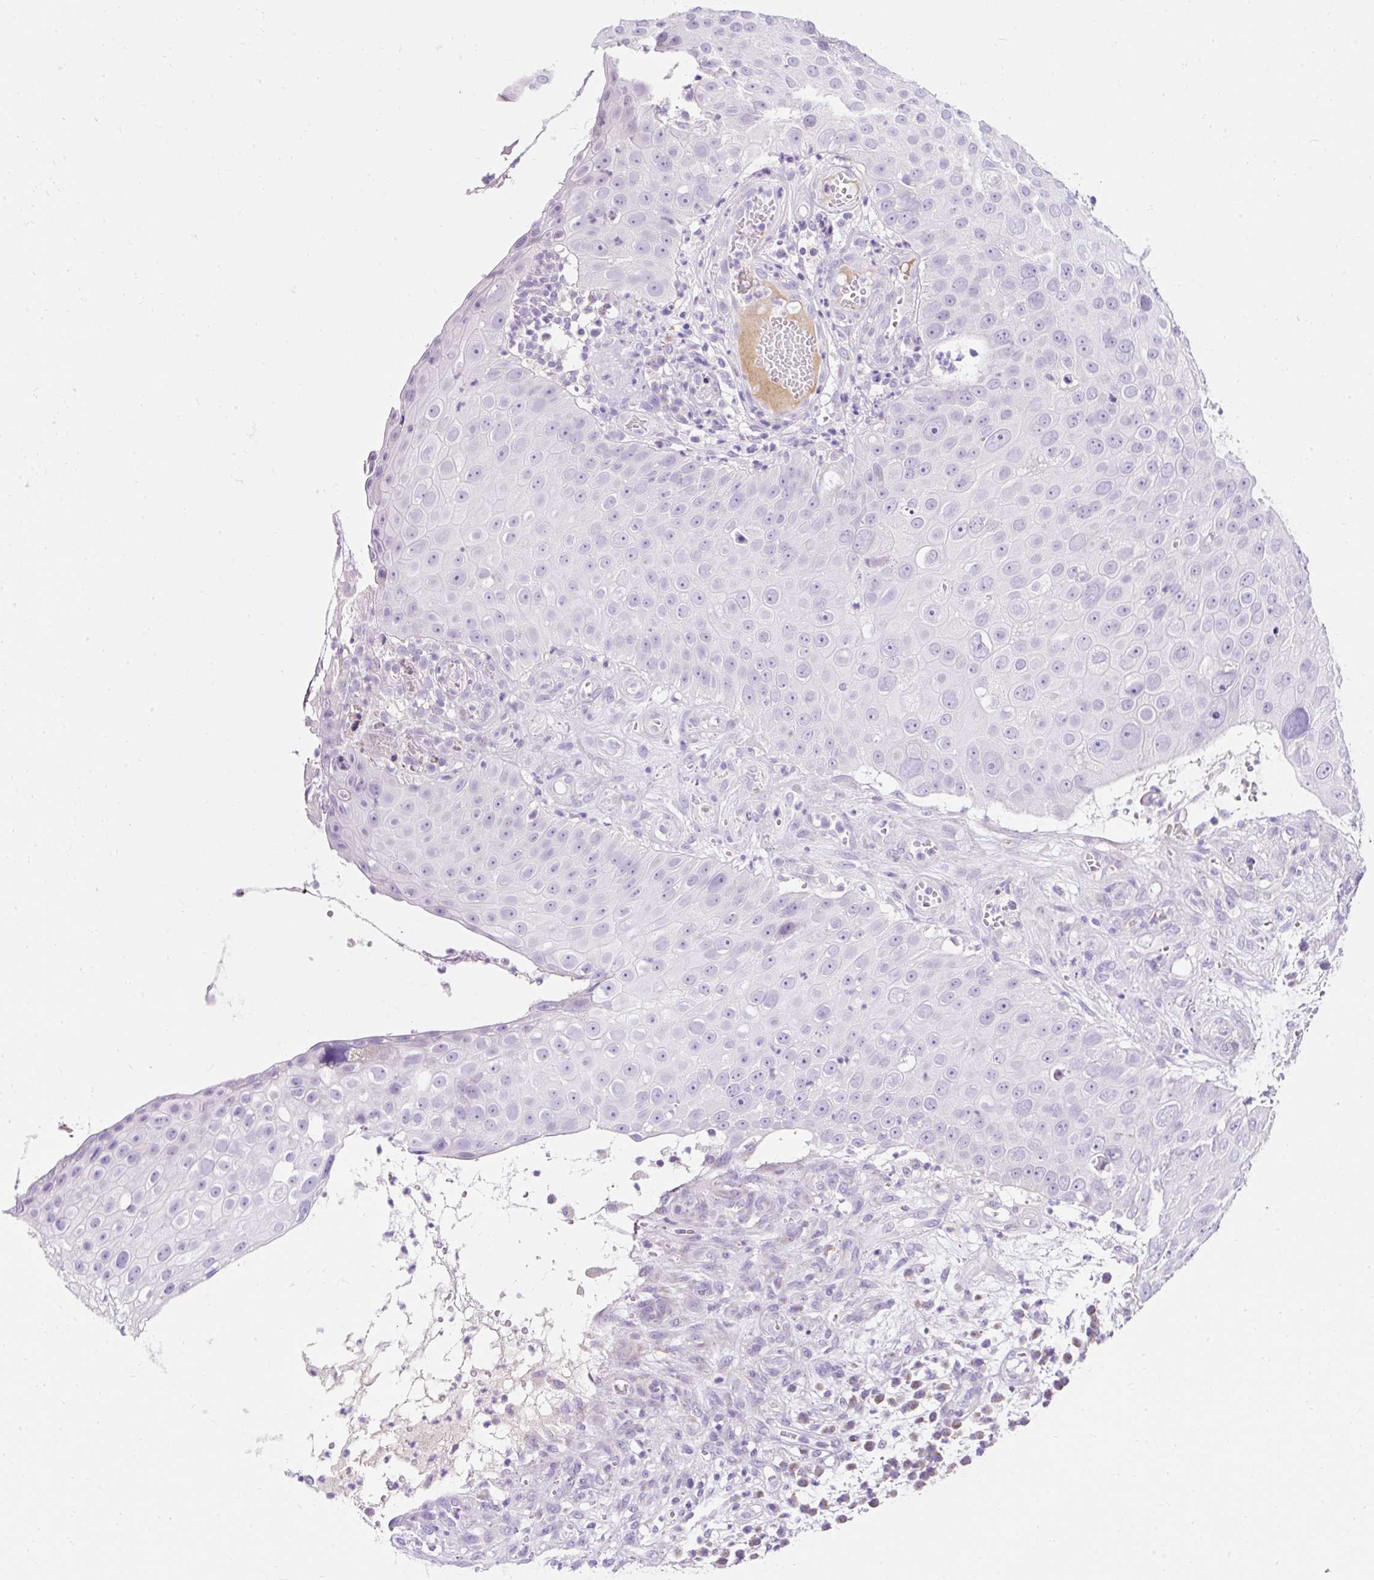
{"staining": {"intensity": "negative", "quantity": "none", "location": "none"}, "tissue": "skin cancer", "cell_type": "Tumor cells", "image_type": "cancer", "snomed": [{"axis": "morphology", "description": "Squamous cell carcinoma, NOS"}, {"axis": "topography", "description": "Skin"}], "caption": "An image of human skin squamous cell carcinoma is negative for staining in tumor cells.", "gene": "PLPP2", "patient": {"sex": "male", "age": 71}}